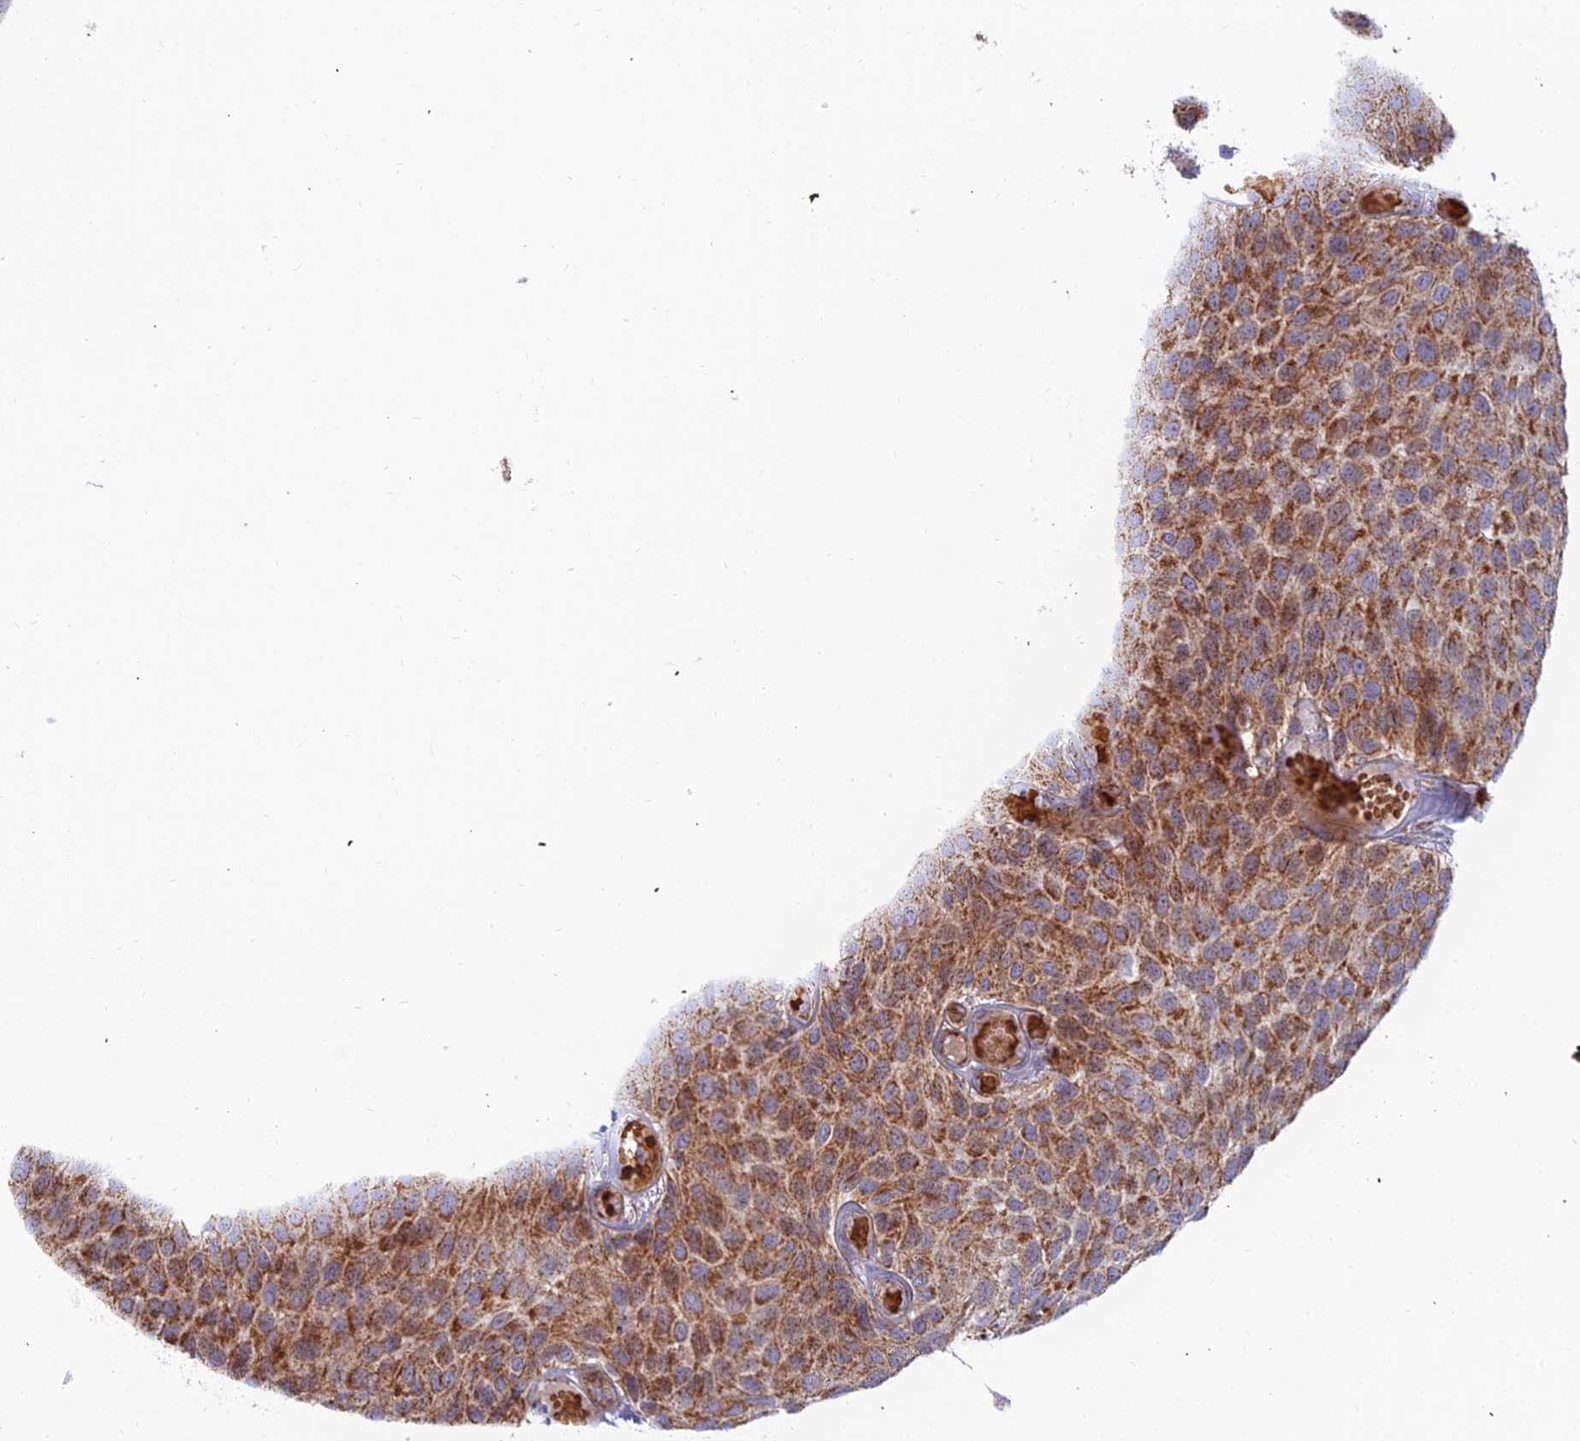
{"staining": {"intensity": "strong", "quantity": ">75%", "location": "cytoplasmic/membranous"}, "tissue": "urothelial cancer", "cell_type": "Tumor cells", "image_type": "cancer", "snomed": [{"axis": "morphology", "description": "Urothelial carcinoma, Low grade"}, {"axis": "topography", "description": "Urinary bladder"}], "caption": "Tumor cells show high levels of strong cytoplasmic/membranous expression in about >75% of cells in human low-grade urothelial carcinoma.", "gene": "SLC35F4", "patient": {"sex": "male", "age": 89}}